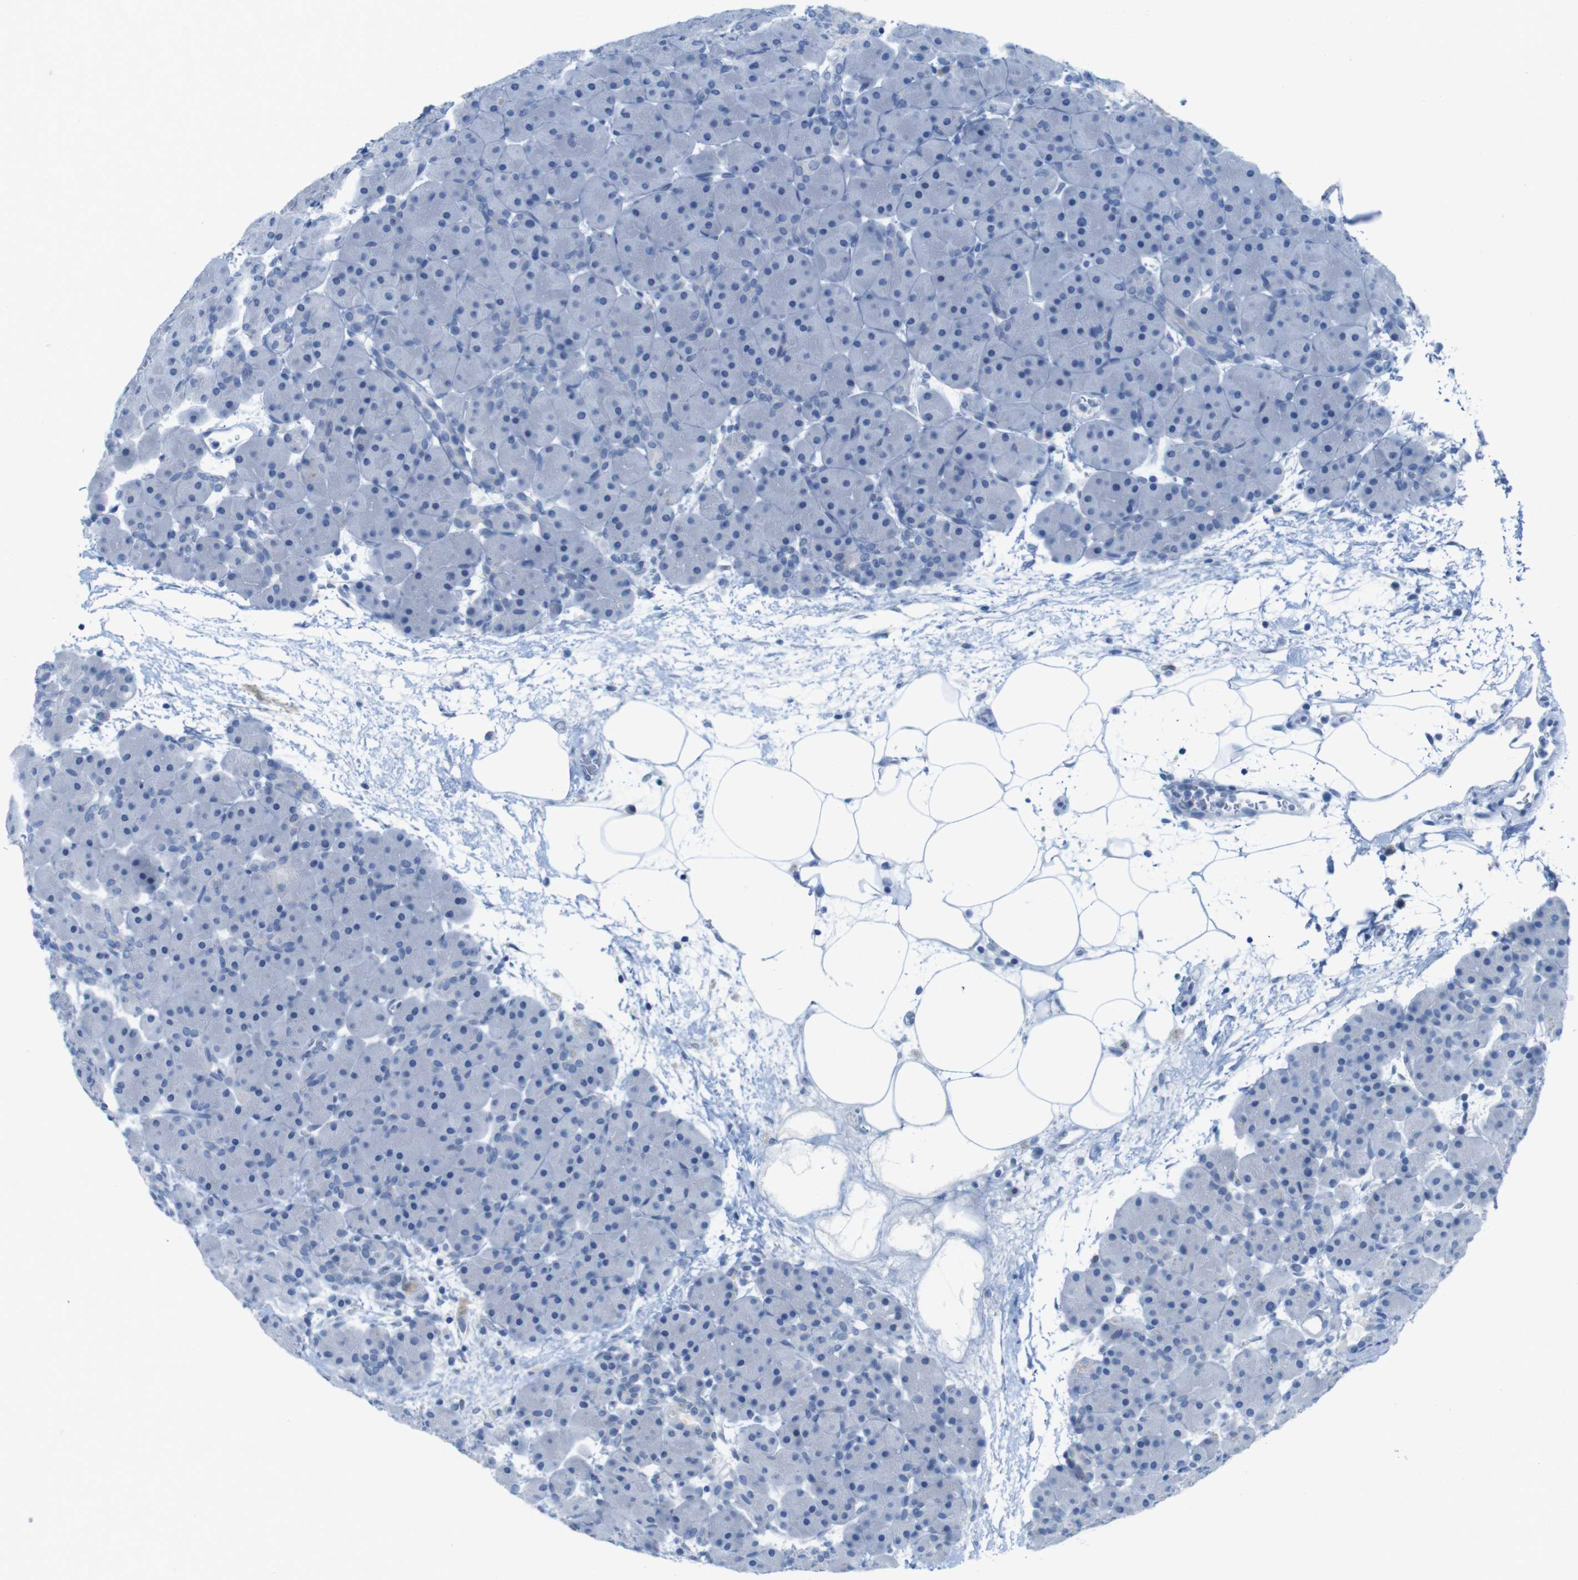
{"staining": {"intensity": "negative", "quantity": "none", "location": "none"}, "tissue": "pancreas", "cell_type": "Exocrine glandular cells", "image_type": "normal", "snomed": [{"axis": "morphology", "description": "Normal tissue, NOS"}, {"axis": "topography", "description": "Pancreas"}], "caption": "High magnification brightfield microscopy of normal pancreas stained with DAB (brown) and counterstained with hematoxylin (blue): exocrine glandular cells show no significant positivity.", "gene": "OPN1SW", "patient": {"sex": "male", "age": 66}}